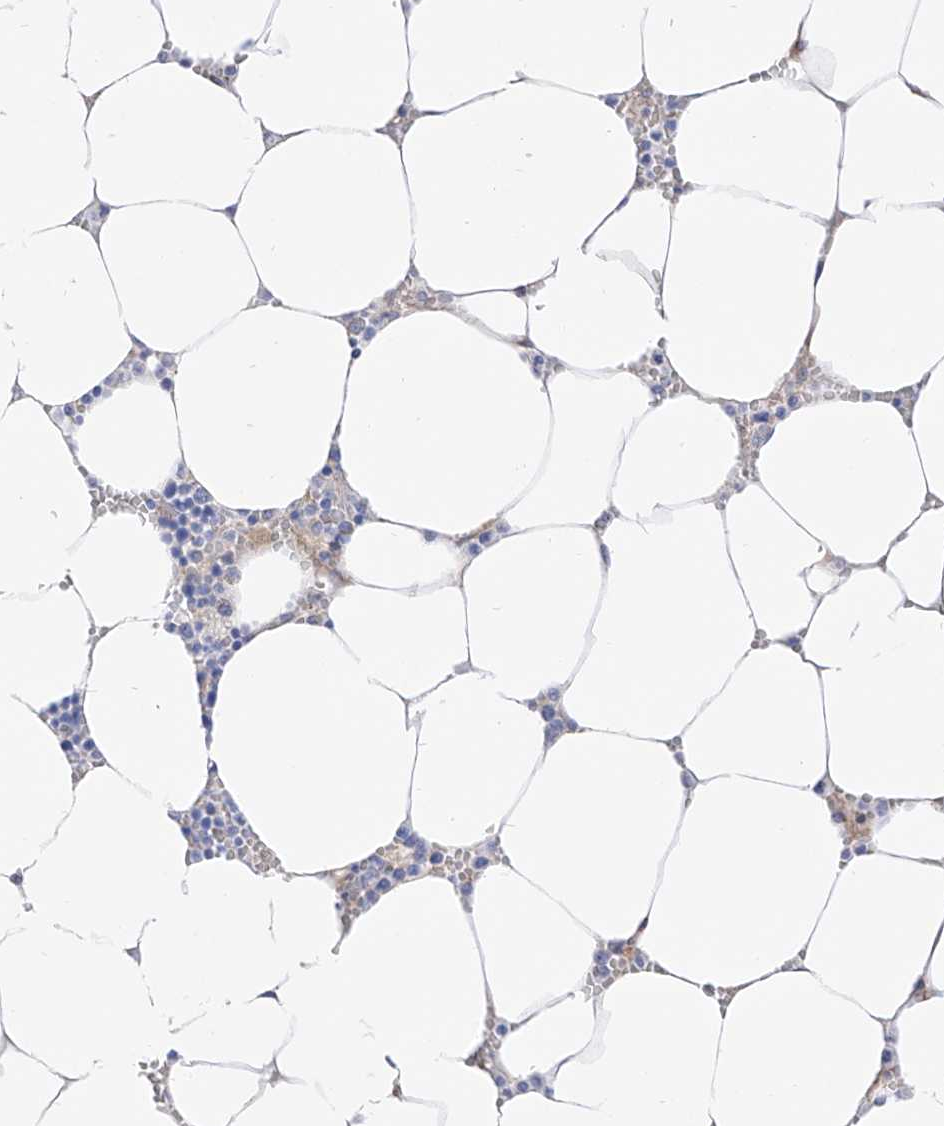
{"staining": {"intensity": "negative", "quantity": "none", "location": "none"}, "tissue": "bone marrow", "cell_type": "Hematopoietic cells", "image_type": "normal", "snomed": [{"axis": "morphology", "description": "Normal tissue, NOS"}, {"axis": "topography", "description": "Bone marrow"}], "caption": "An immunohistochemistry (IHC) image of normal bone marrow is shown. There is no staining in hematopoietic cells of bone marrow.", "gene": "ZNF653", "patient": {"sex": "male", "age": 70}}